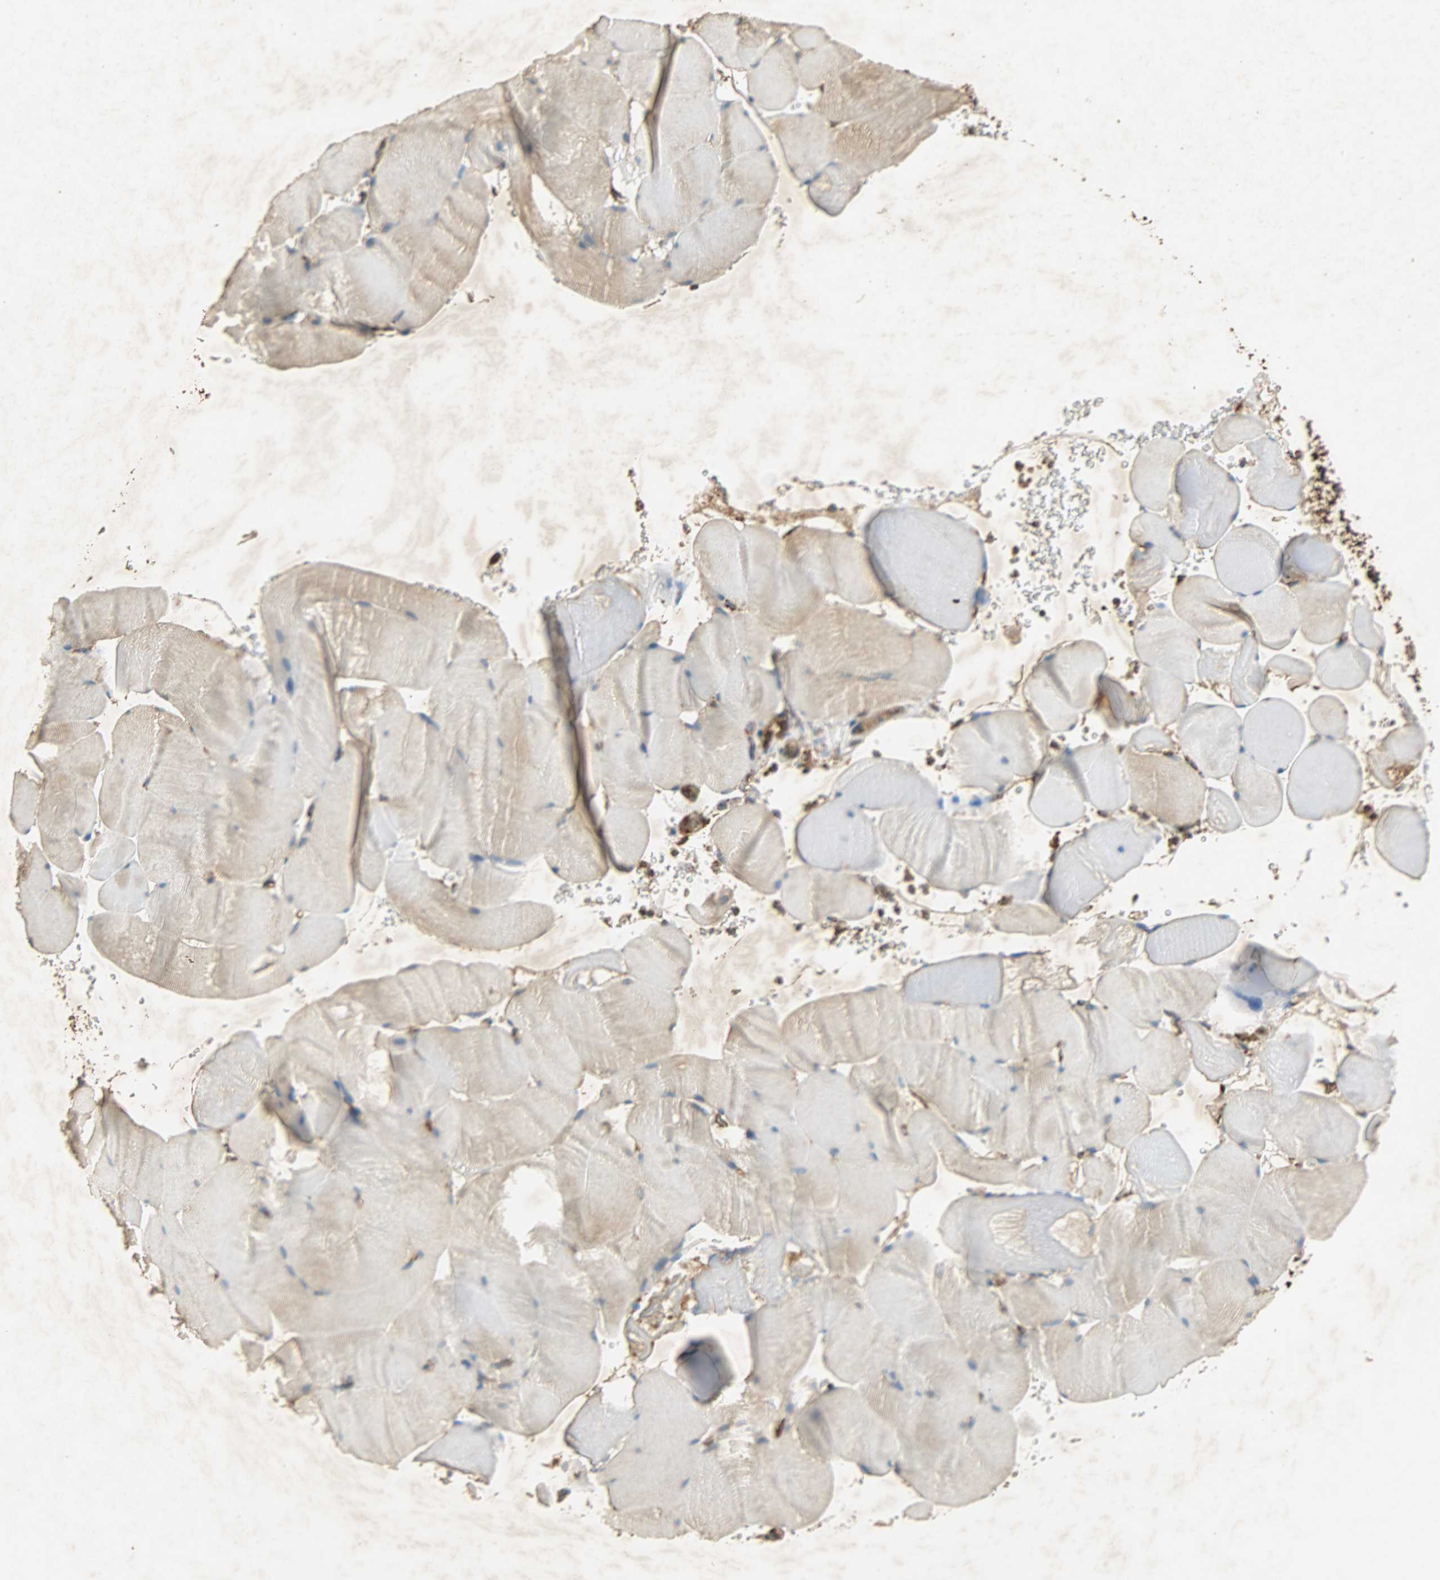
{"staining": {"intensity": "weak", "quantity": ">75%", "location": "cytoplasmic/membranous"}, "tissue": "skeletal muscle", "cell_type": "Myocytes", "image_type": "normal", "snomed": [{"axis": "morphology", "description": "Normal tissue, NOS"}, {"axis": "topography", "description": "Skeletal muscle"}], "caption": "Weak cytoplasmic/membranous expression for a protein is present in approximately >75% of myocytes of benign skeletal muscle using immunohistochemistry.", "gene": "HSP90B1", "patient": {"sex": "male", "age": 62}}